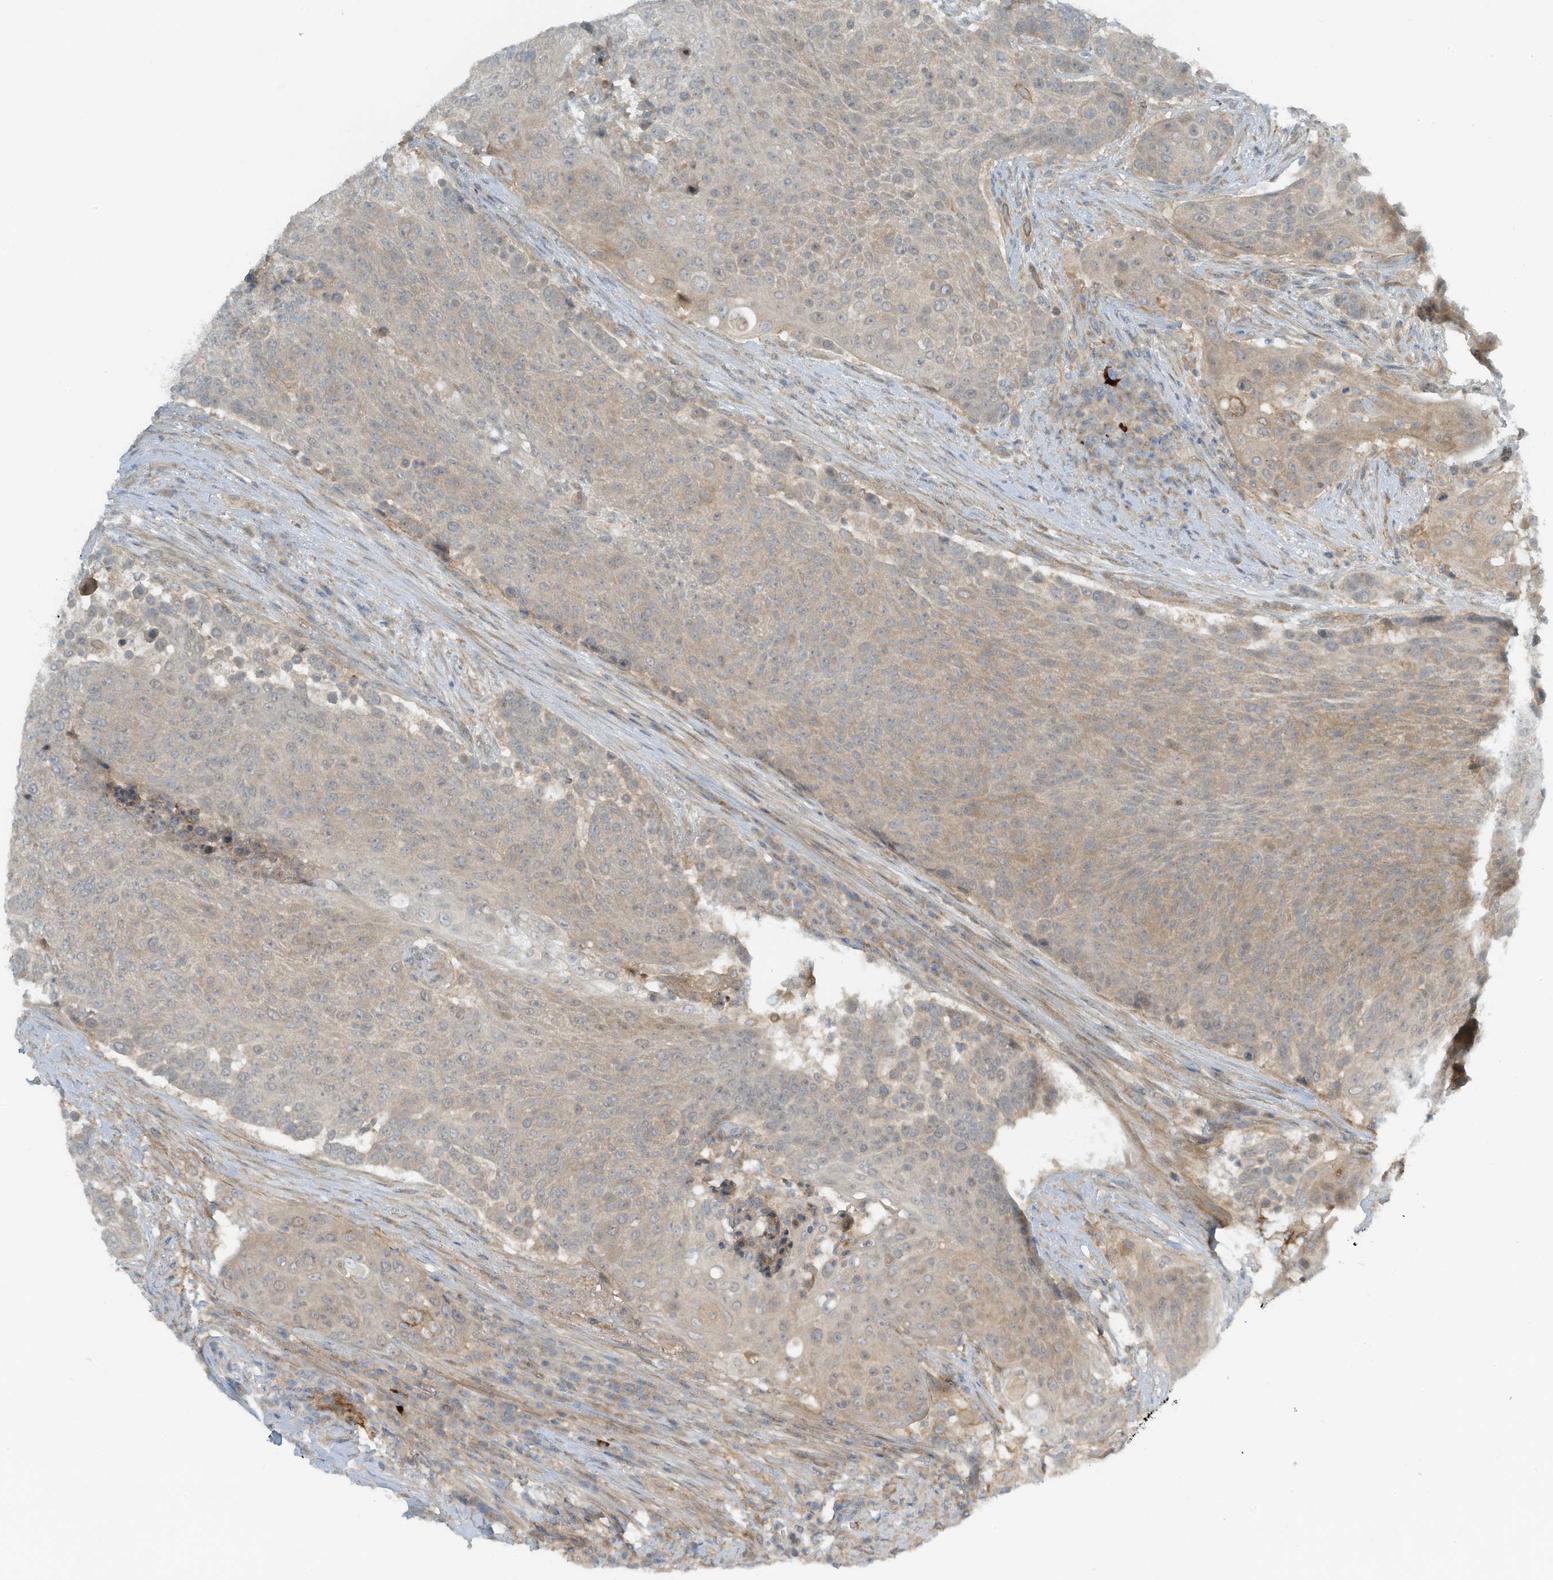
{"staining": {"intensity": "negative", "quantity": "none", "location": "none"}, "tissue": "urothelial cancer", "cell_type": "Tumor cells", "image_type": "cancer", "snomed": [{"axis": "morphology", "description": "Urothelial carcinoma, High grade"}, {"axis": "topography", "description": "Urinary bladder"}], "caption": "Immunohistochemistry of urothelial carcinoma (high-grade) reveals no expression in tumor cells.", "gene": "FSD1L", "patient": {"sex": "female", "age": 63}}